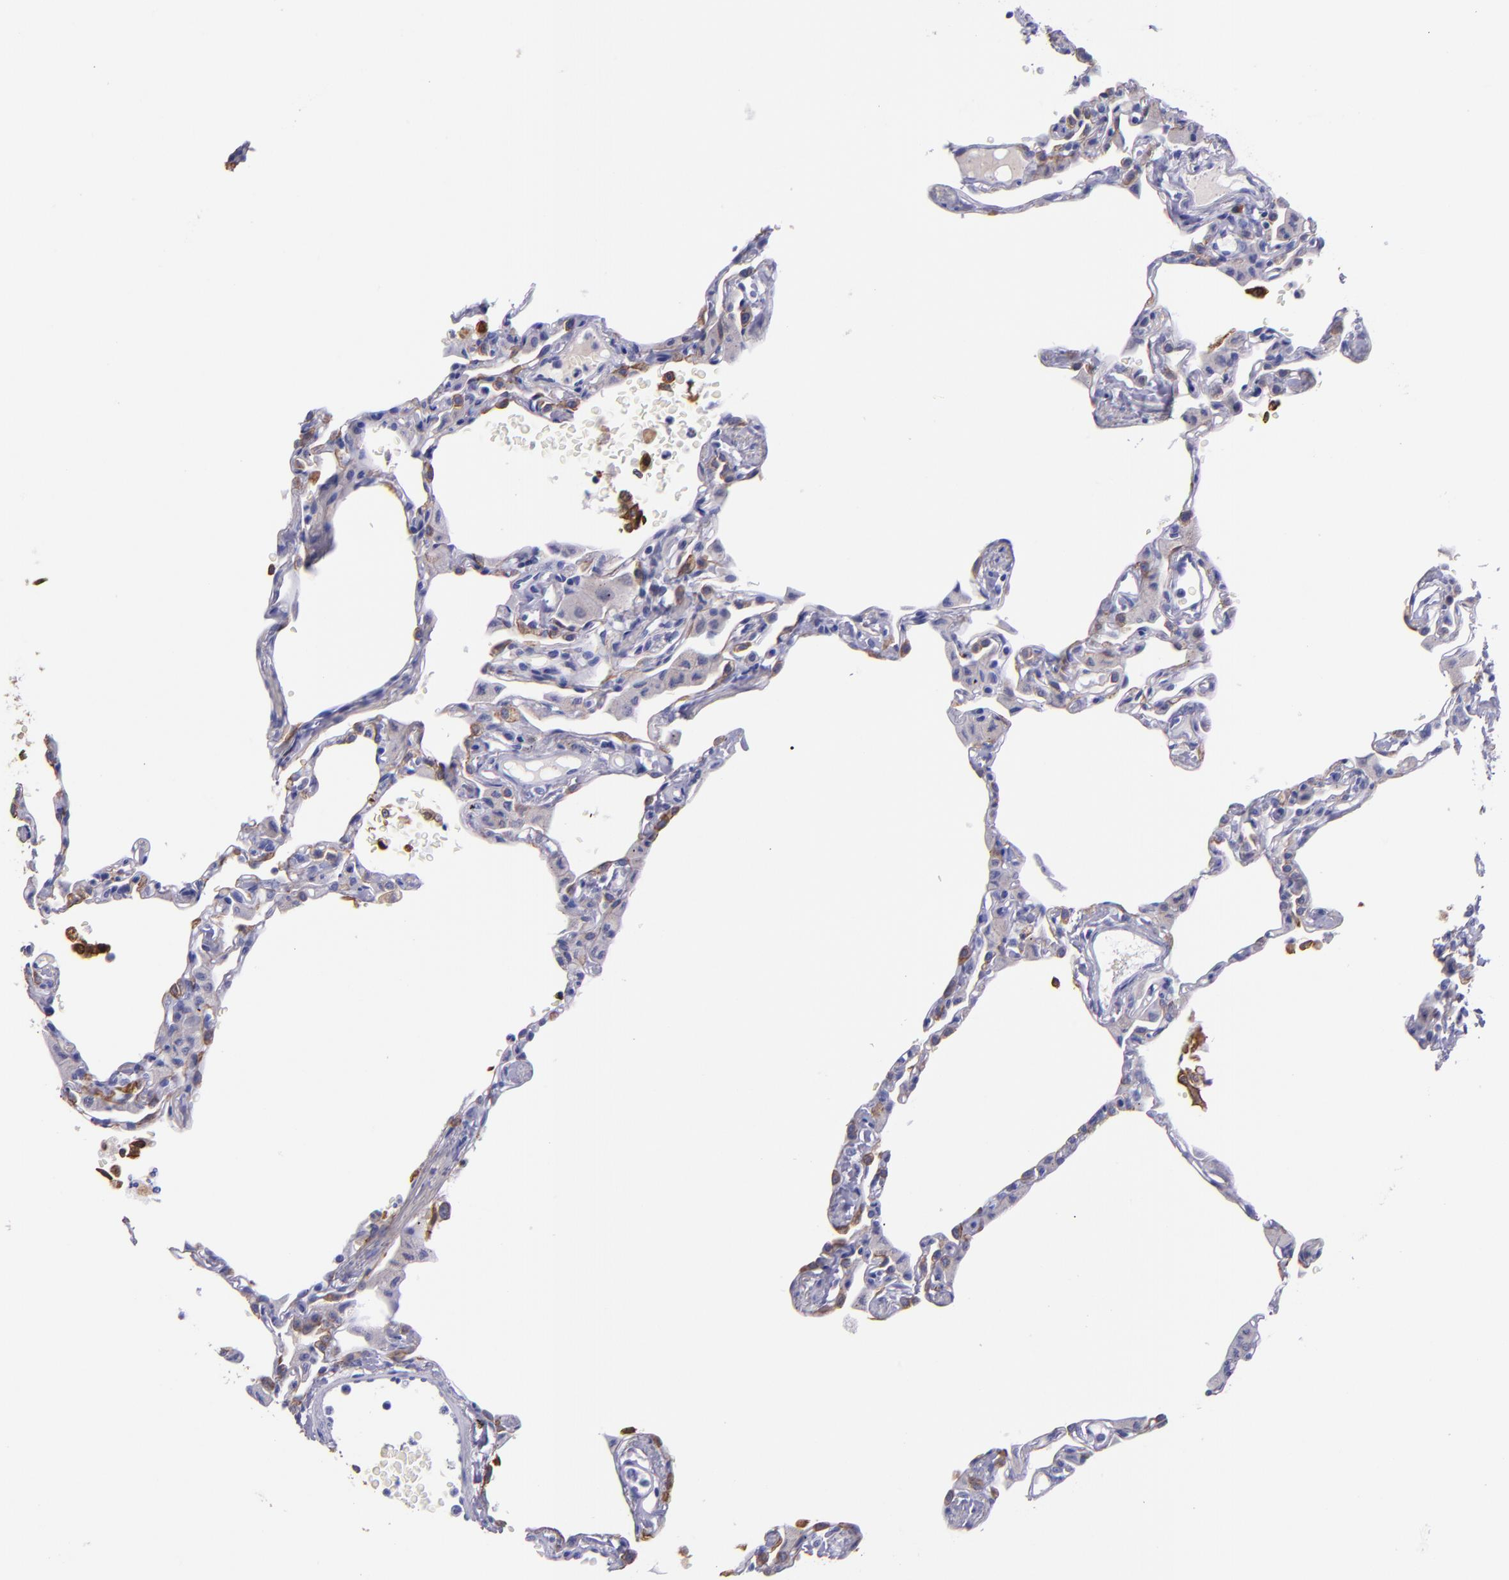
{"staining": {"intensity": "weak", "quantity": ">75%", "location": "cytoplasmic/membranous"}, "tissue": "lung", "cell_type": "Alveolar cells", "image_type": "normal", "snomed": [{"axis": "morphology", "description": "Normal tissue, NOS"}, {"axis": "topography", "description": "Lung"}], "caption": "This image shows benign lung stained with IHC to label a protein in brown. The cytoplasmic/membranous of alveolar cells show weak positivity for the protein. Nuclei are counter-stained blue.", "gene": "KRT4", "patient": {"sex": "female", "age": 49}}